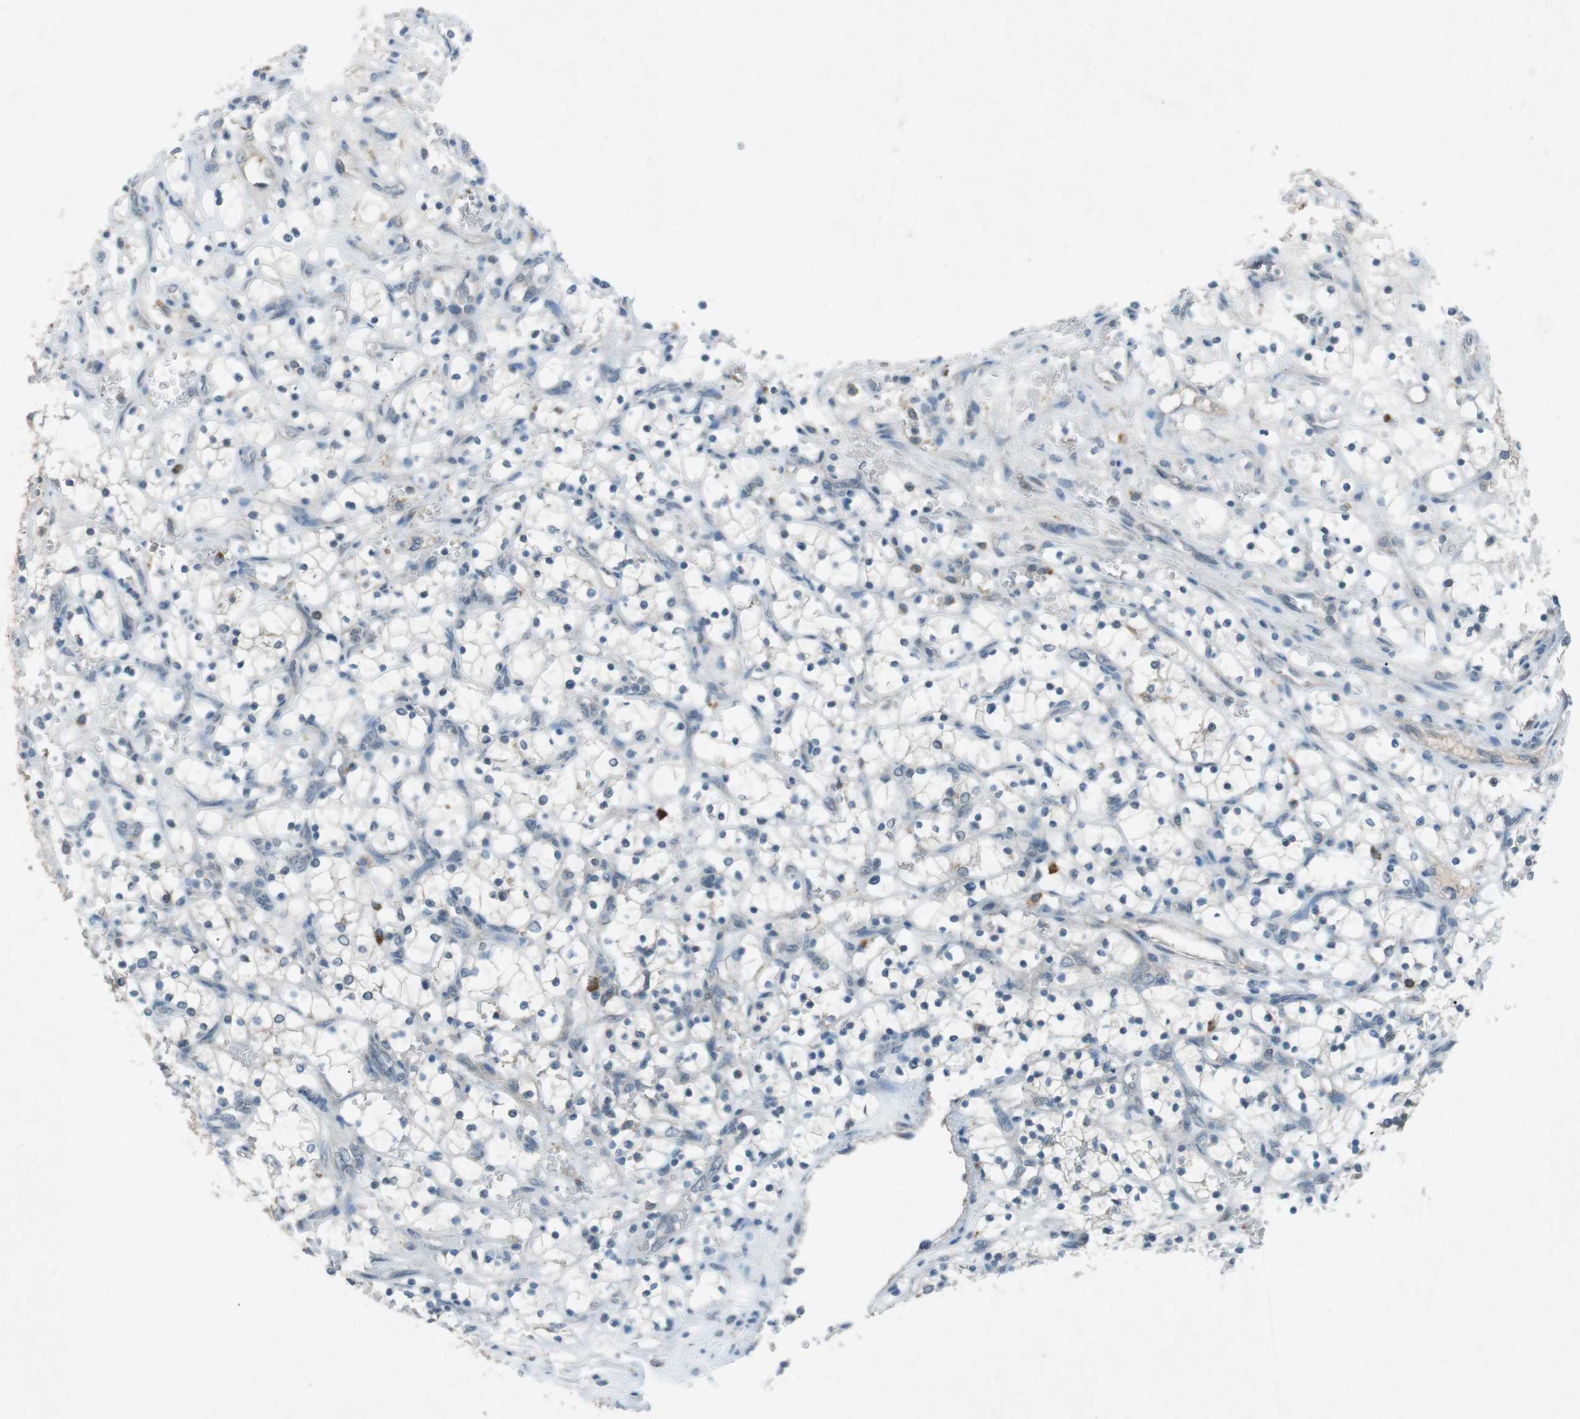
{"staining": {"intensity": "negative", "quantity": "none", "location": "none"}, "tissue": "renal cancer", "cell_type": "Tumor cells", "image_type": "cancer", "snomed": [{"axis": "morphology", "description": "Adenocarcinoma, NOS"}, {"axis": "topography", "description": "Kidney"}], "caption": "The immunohistochemistry (IHC) image has no significant expression in tumor cells of renal adenocarcinoma tissue. (DAB (3,3'-diaminobenzidine) IHC visualized using brightfield microscopy, high magnification).", "gene": "FCRLA", "patient": {"sex": "female", "age": 69}}